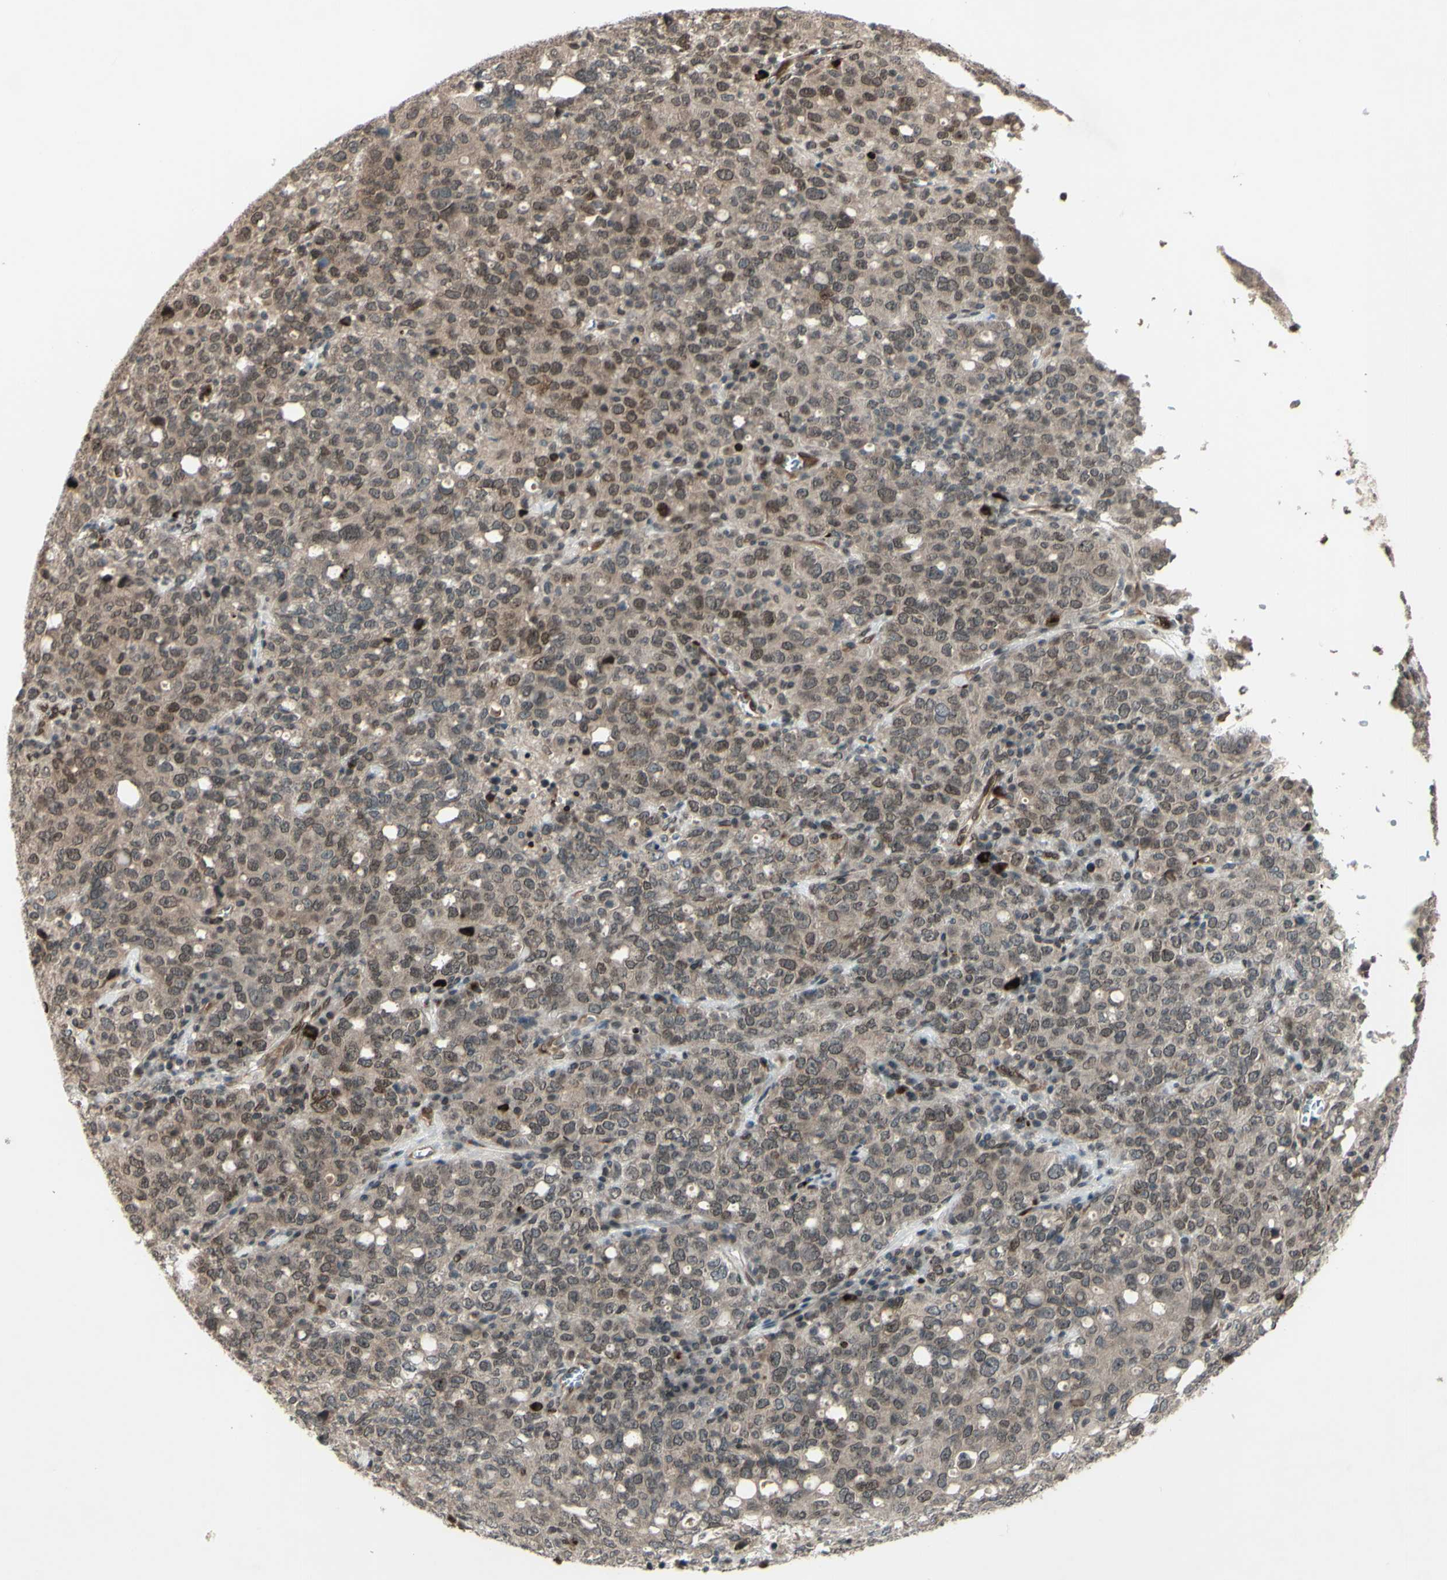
{"staining": {"intensity": "weak", "quantity": ">75%", "location": "cytoplasmic/membranous,nuclear"}, "tissue": "ovarian cancer", "cell_type": "Tumor cells", "image_type": "cancer", "snomed": [{"axis": "morphology", "description": "Carcinoma, endometroid"}, {"axis": "topography", "description": "Ovary"}], "caption": "Human ovarian endometroid carcinoma stained with a brown dye reveals weak cytoplasmic/membranous and nuclear positive staining in approximately >75% of tumor cells.", "gene": "MLF2", "patient": {"sex": "female", "age": 62}}